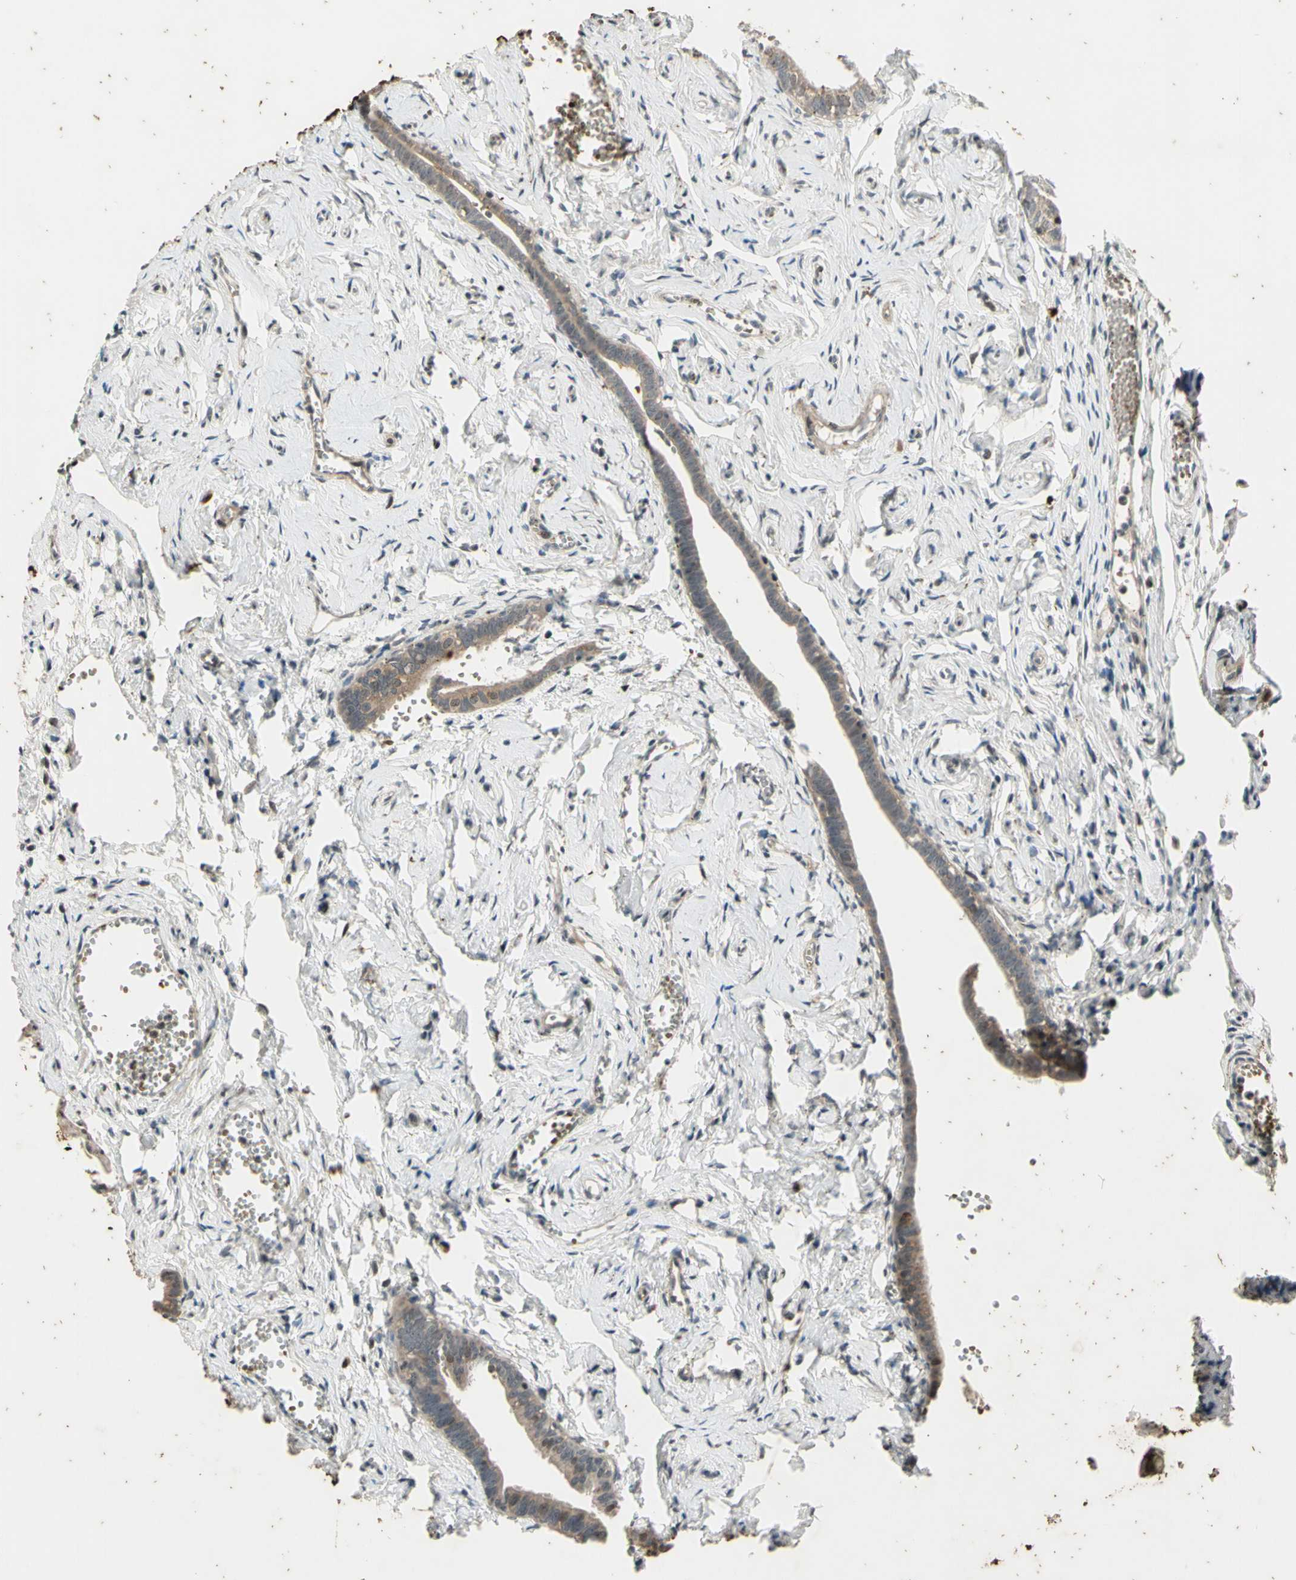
{"staining": {"intensity": "weak", "quantity": "25%-75%", "location": "cytoplasmic/membranous"}, "tissue": "fallopian tube", "cell_type": "Glandular cells", "image_type": "normal", "snomed": [{"axis": "morphology", "description": "Normal tissue, NOS"}, {"axis": "topography", "description": "Fallopian tube"}], "caption": "Benign fallopian tube reveals weak cytoplasmic/membranous positivity in about 25%-75% of glandular cells, visualized by immunohistochemistry. (DAB (3,3'-diaminobenzidine) IHC with brightfield microscopy, high magnification).", "gene": "EFNB2", "patient": {"sex": "female", "age": 71}}